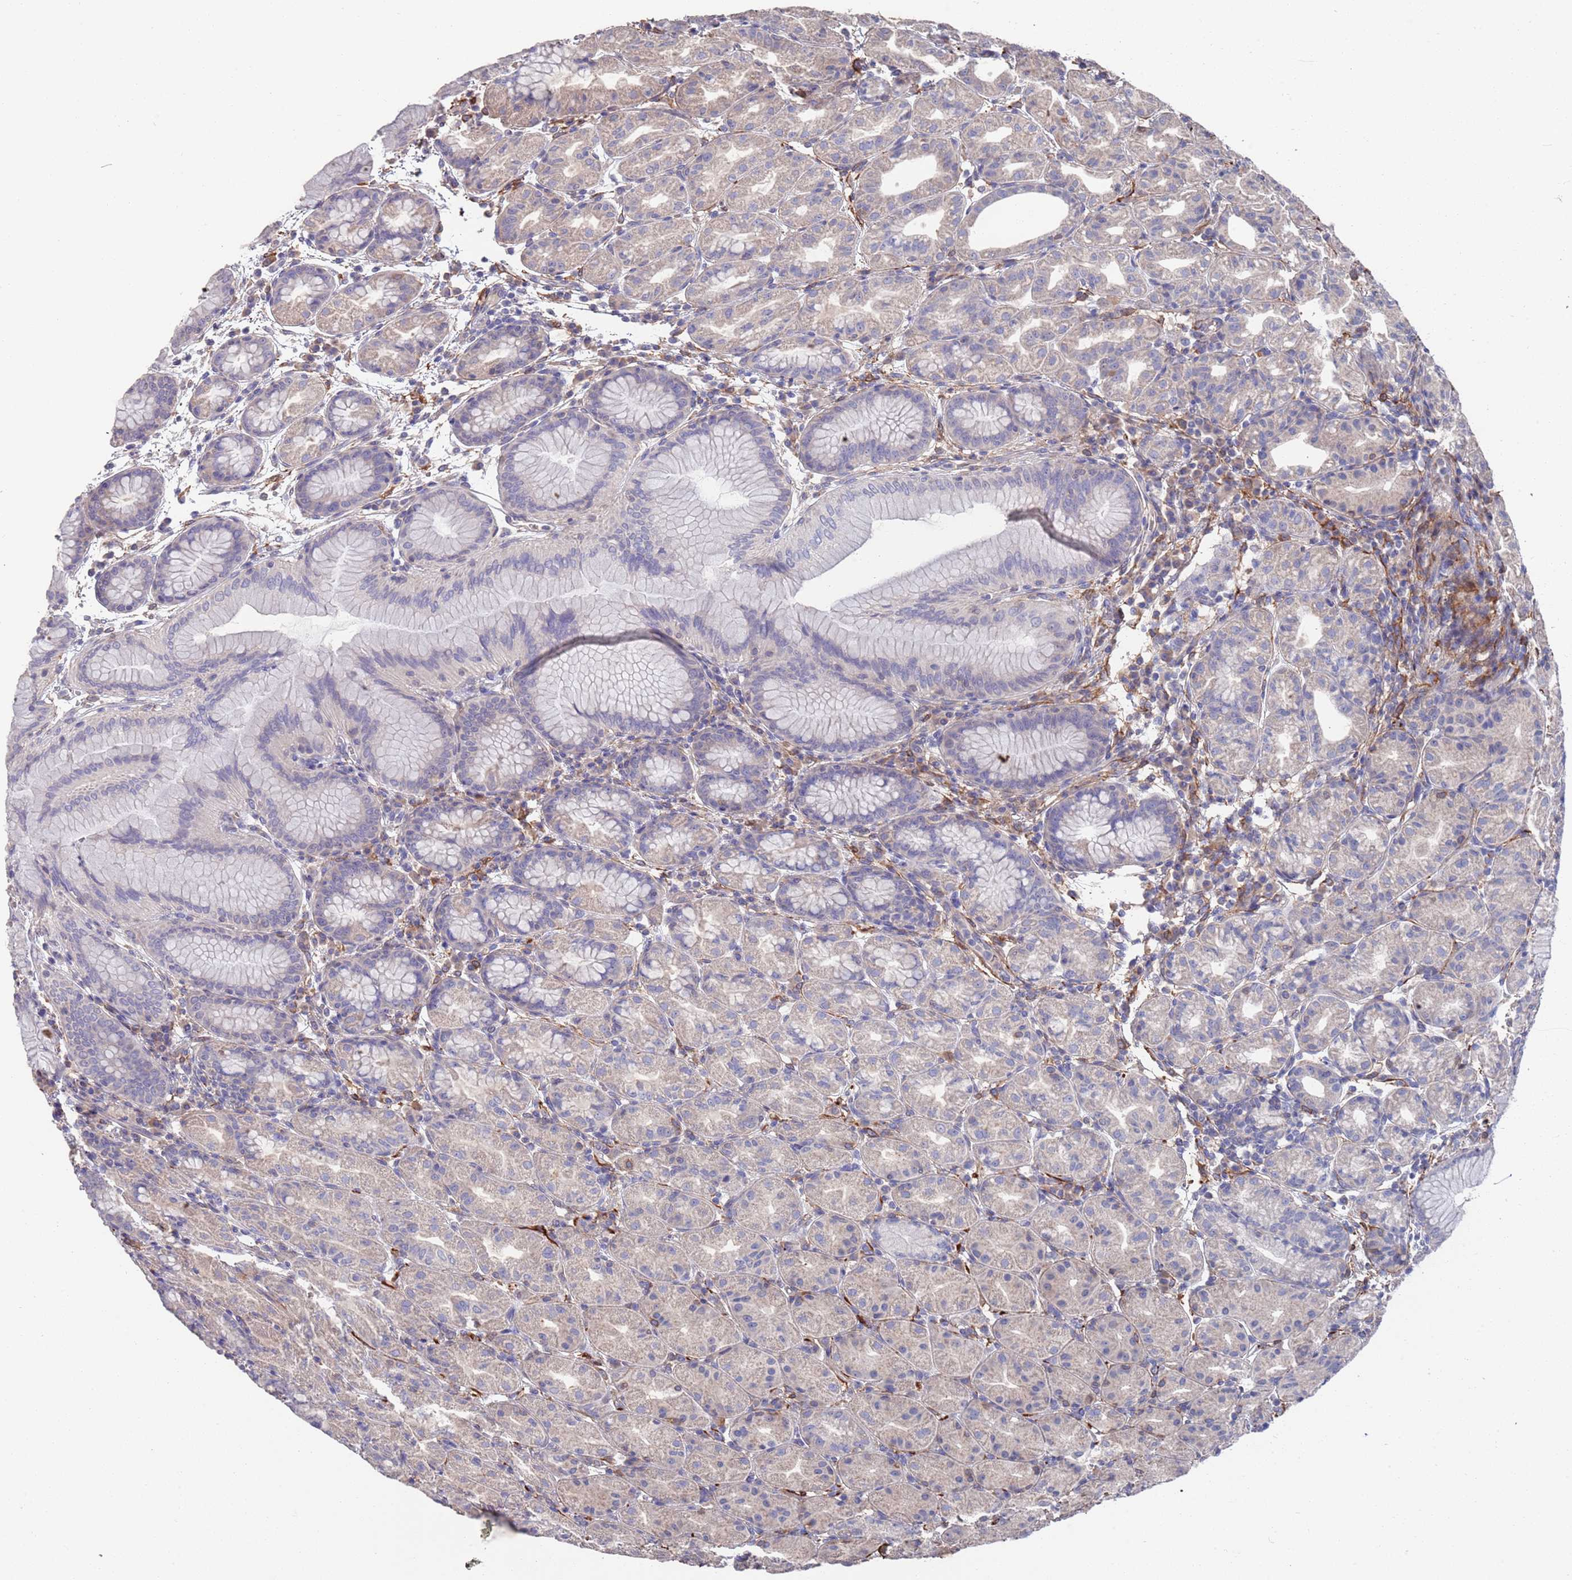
{"staining": {"intensity": "weak", "quantity": "25%-75%", "location": "cytoplasmic/membranous"}, "tissue": "stomach", "cell_type": "Glandular cells", "image_type": "normal", "snomed": [{"axis": "morphology", "description": "Normal tissue, NOS"}, {"axis": "topography", "description": "Stomach"}], "caption": "DAB (3,3'-diaminobenzidine) immunohistochemical staining of benign human stomach reveals weak cytoplasmic/membranous protein expression in approximately 25%-75% of glandular cells.", "gene": "ANK2", "patient": {"sex": "female", "age": 79}}